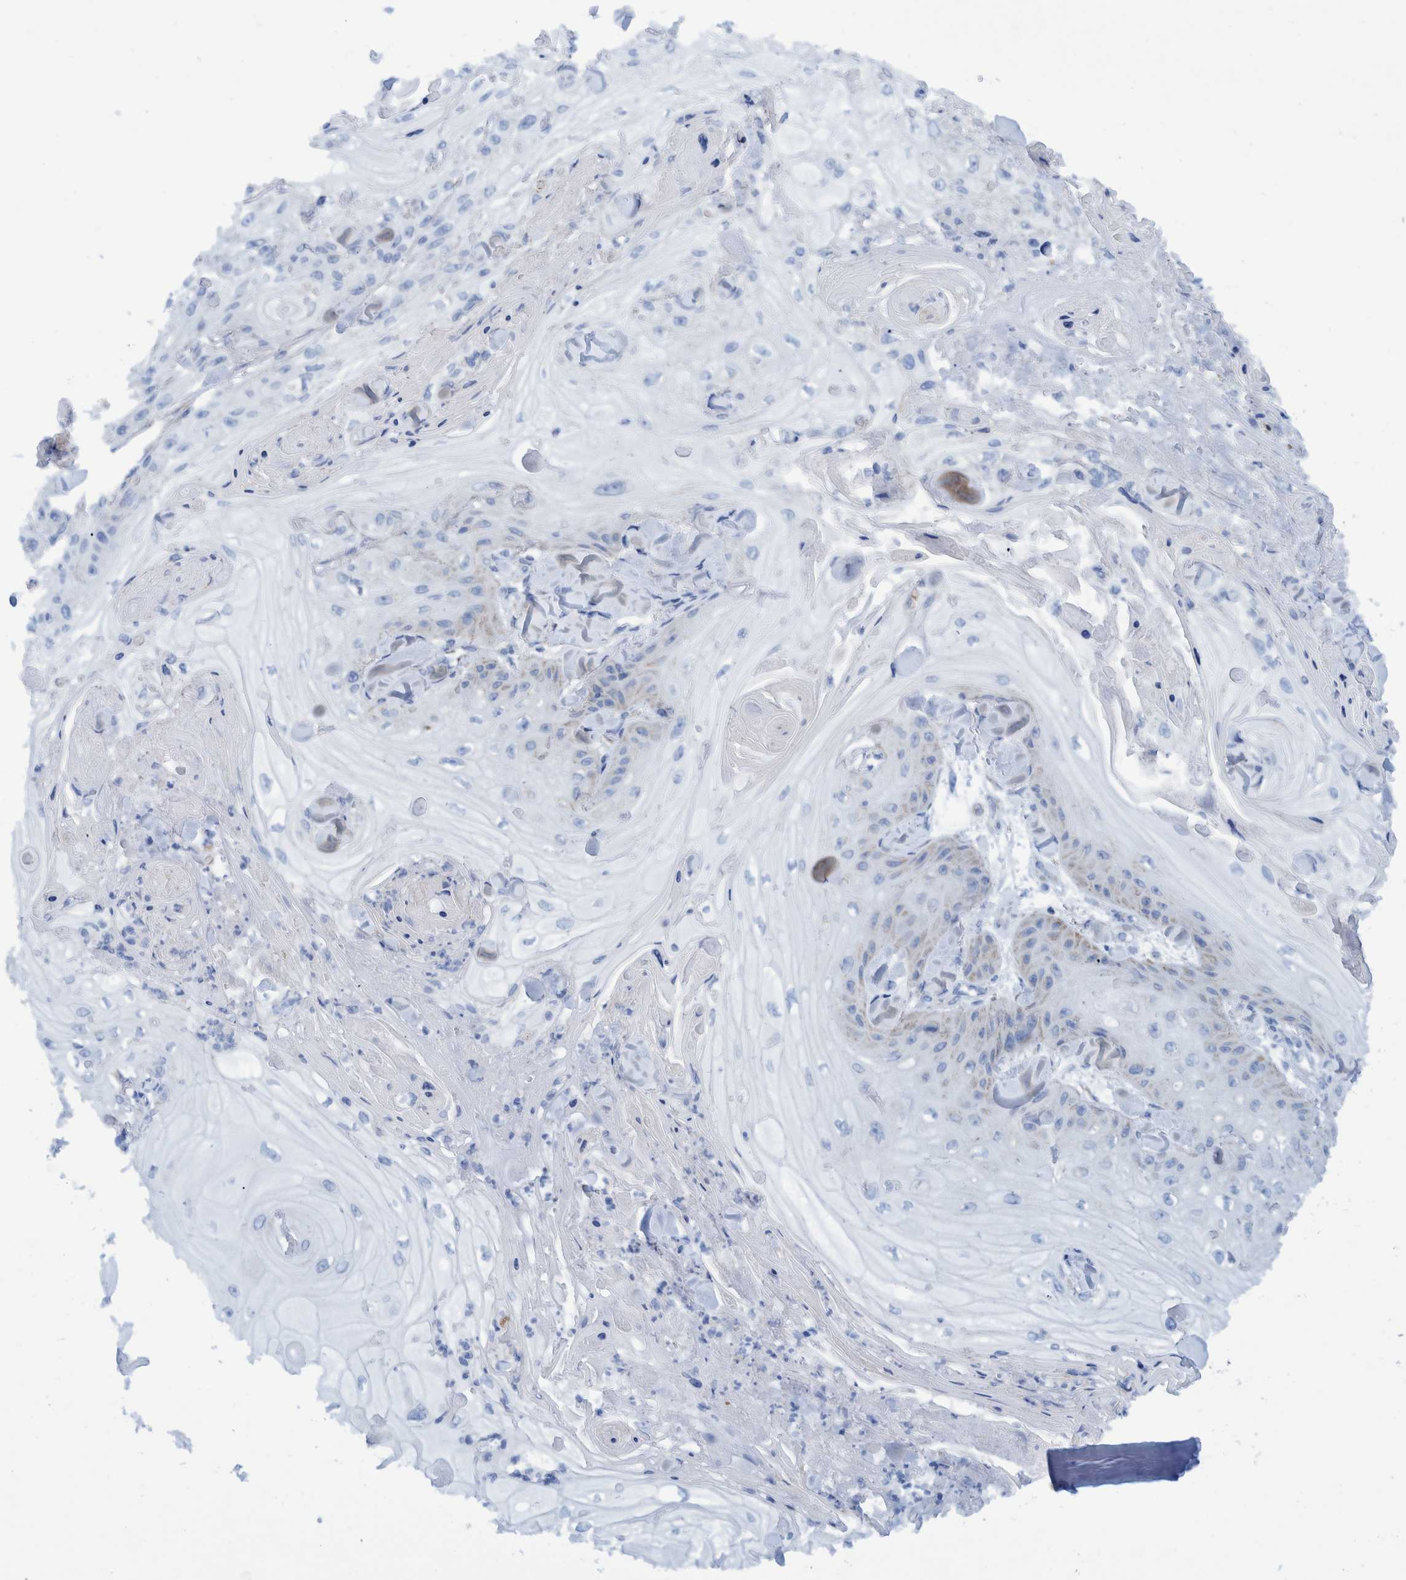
{"staining": {"intensity": "negative", "quantity": "none", "location": "none"}, "tissue": "skin cancer", "cell_type": "Tumor cells", "image_type": "cancer", "snomed": [{"axis": "morphology", "description": "Squamous cell carcinoma, NOS"}, {"axis": "topography", "description": "Skin"}], "caption": "Tumor cells show no significant expression in skin cancer (squamous cell carcinoma).", "gene": "BZW2", "patient": {"sex": "male", "age": 74}}